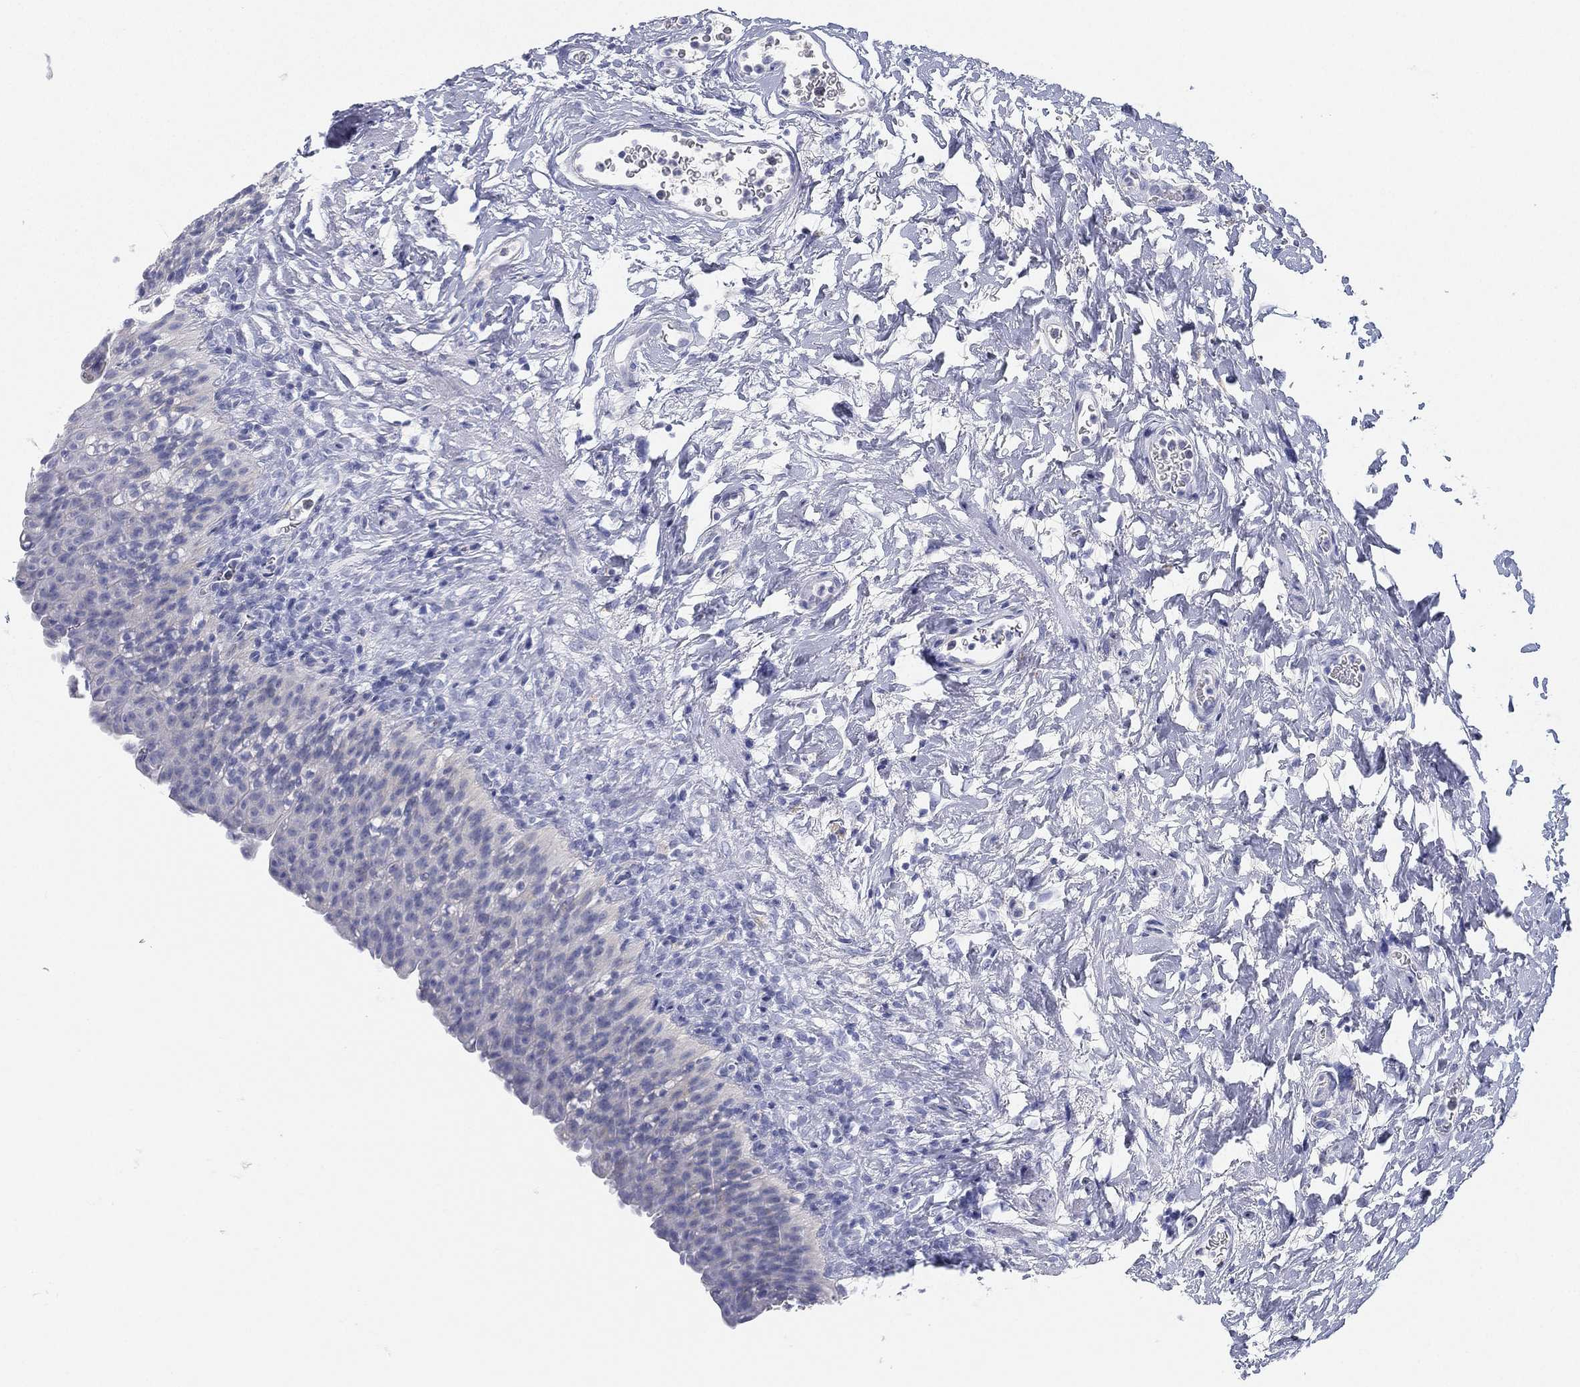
{"staining": {"intensity": "negative", "quantity": "none", "location": "none"}, "tissue": "urinary bladder", "cell_type": "Urothelial cells", "image_type": "normal", "snomed": [{"axis": "morphology", "description": "Normal tissue, NOS"}, {"axis": "topography", "description": "Urinary bladder"}], "caption": "Immunohistochemistry (IHC) histopathology image of benign urinary bladder: urinary bladder stained with DAB reveals no significant protein staining in urothelial cells.", "gene": "GPR61", "patient": {"sex": "male", "age": 76}}